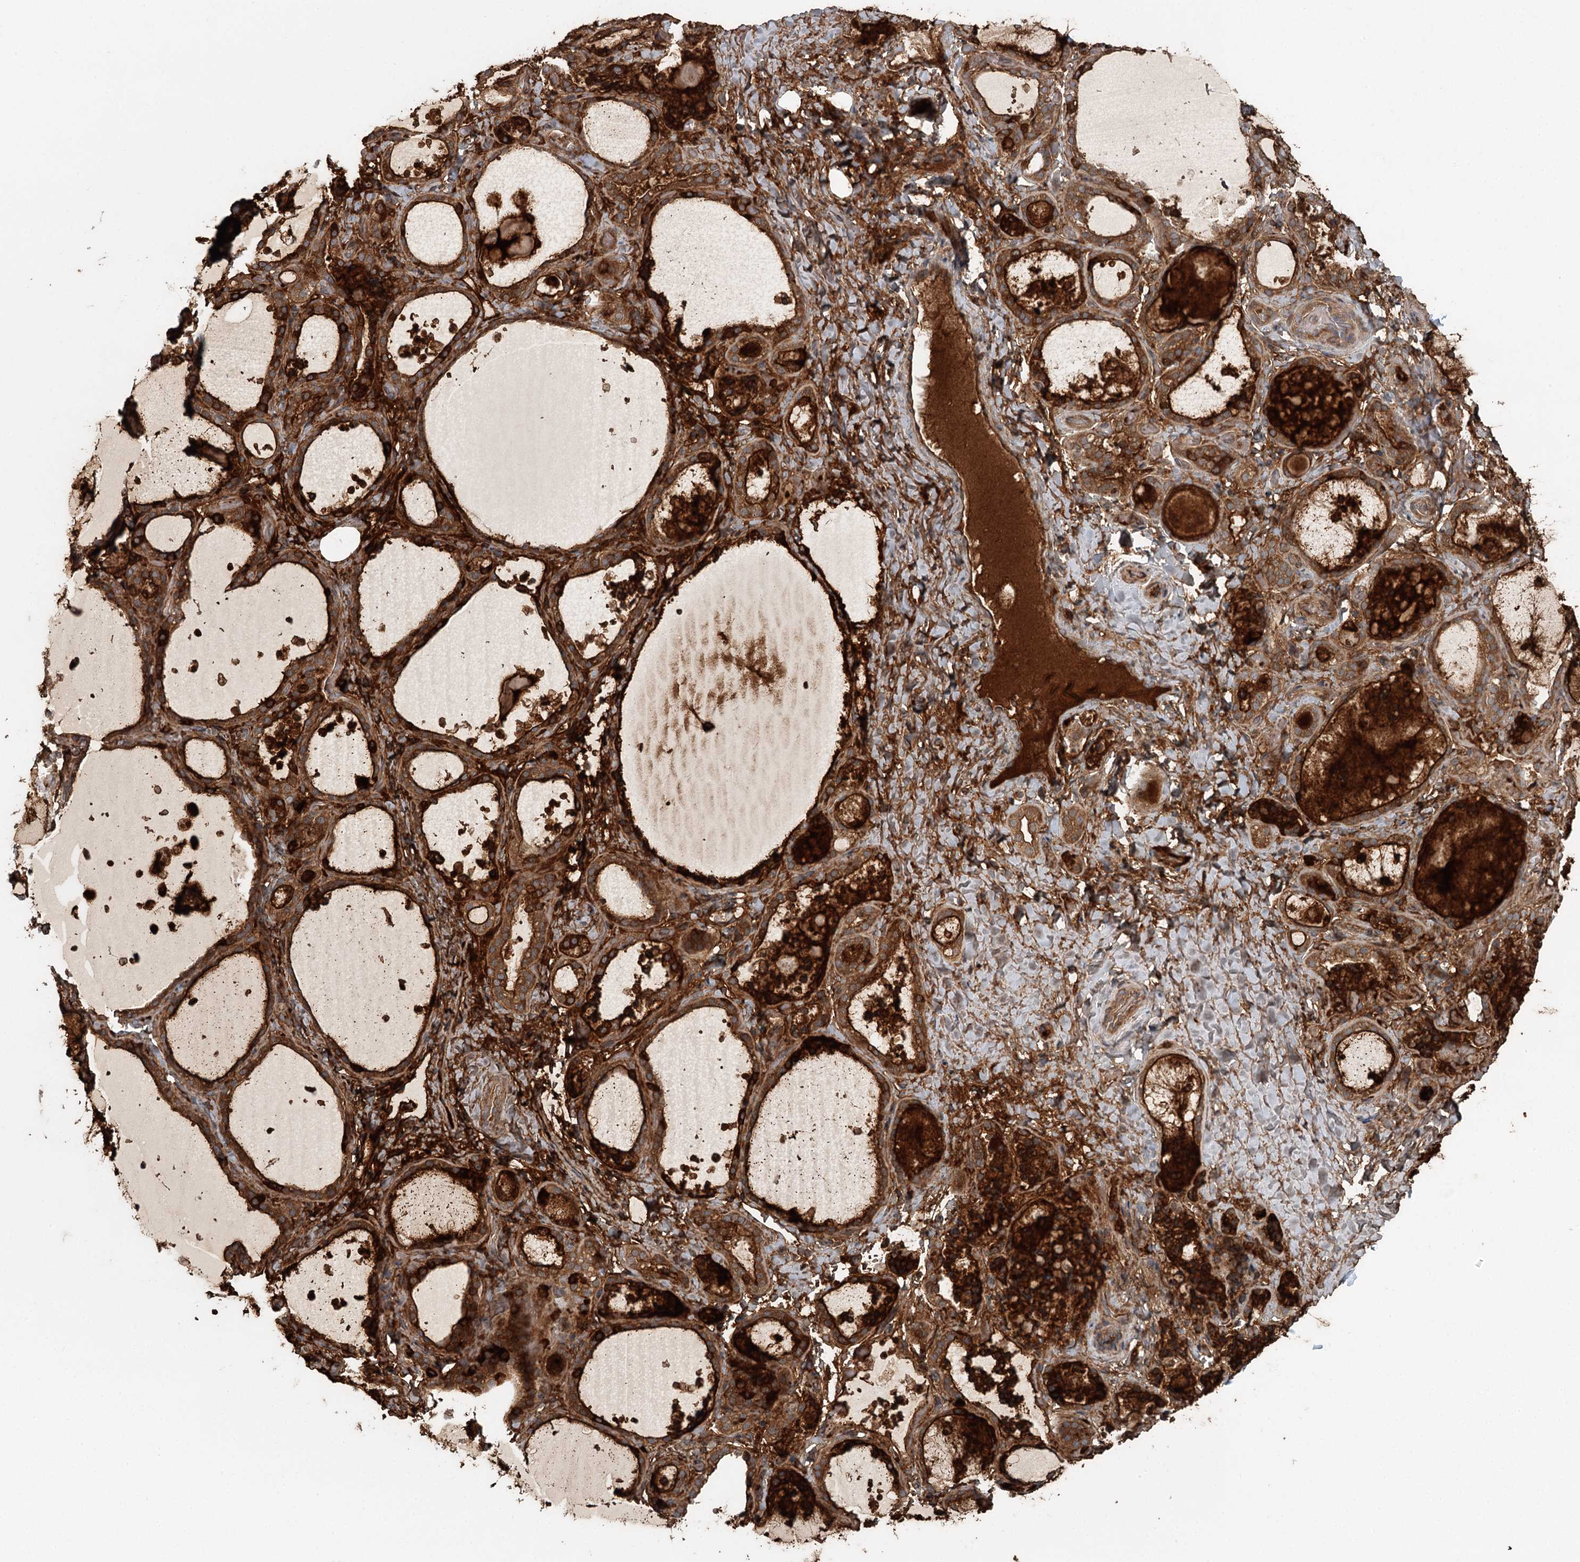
{"staining": {"intensity": "strong", "quantity": ">75%", "location": "cytoplasmic/membranous"}, "tissue": "thyroid gland", "cell_type": "Glandular cells", "image_type": "normal", "snomed": [{"axis": "morphology", "description": "Normal tissue, NOS"}, {"axis": "topography", "description": "Thyroid gland"}], "caption": "Thyroid gland stained with a protein marker displays strong staining in glandular cells.", "gene": "ENSG00000273217", "patient": {"sex": "female", "age": 44}}